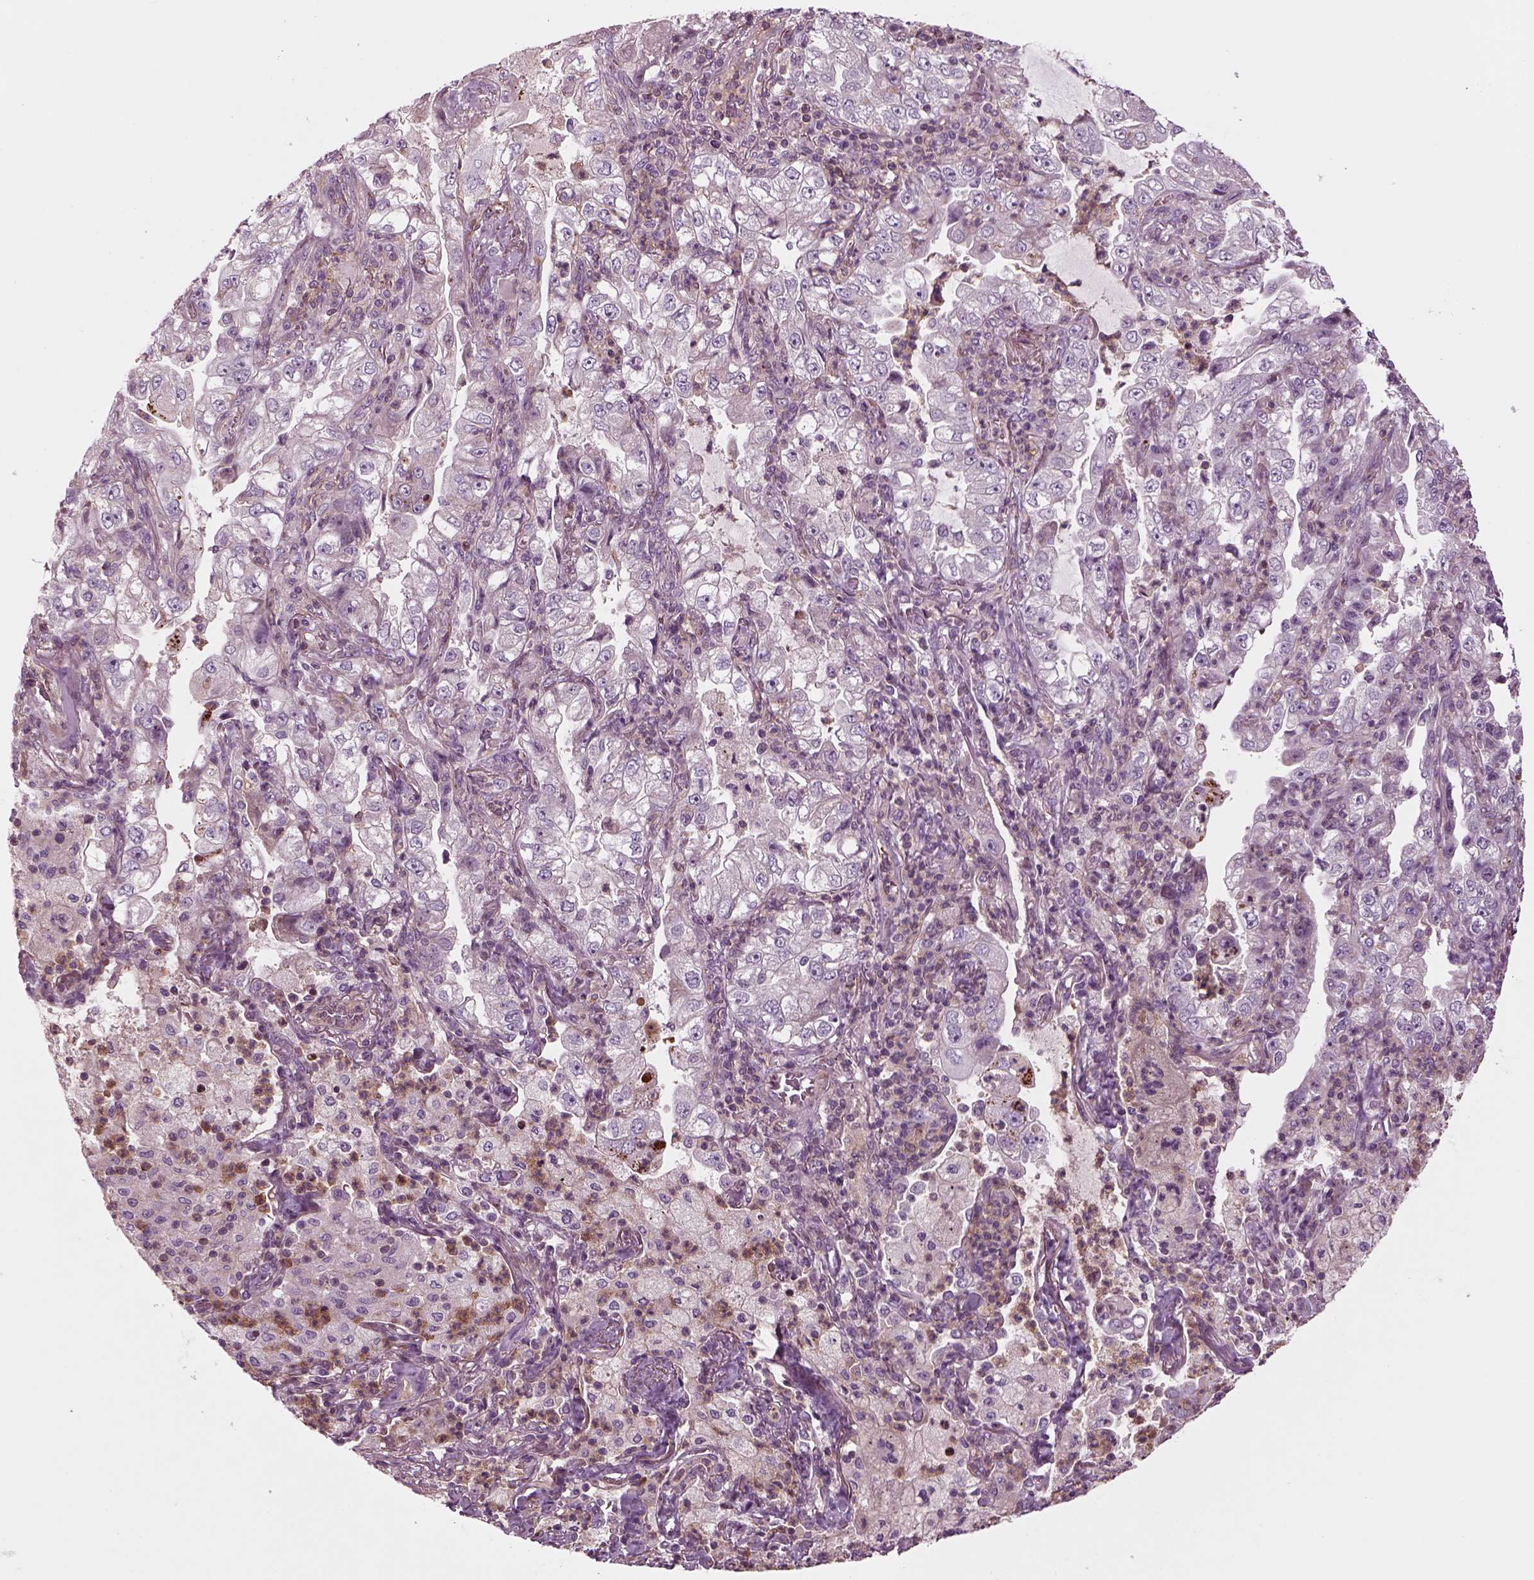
{"staining": {"intensity": "weak", "quantity": "<25%", "location": "cytoplasmic/membranous"}, "tissue": "lung cancer", "cell_type": "Tumor cells", "image_type": "cancer", "snomed": [{"axis": "morphology", "description": "Adenocarcinoma, NOS"}, {"axis": "topography", "description": "Lung"}], "caption": "Immunohistochemical staining of lung adenocarcinoma reveals no significant expression in tumor cells.", "gene": "SLC2A3", "patient": {"sex": "female", "age": 73}}